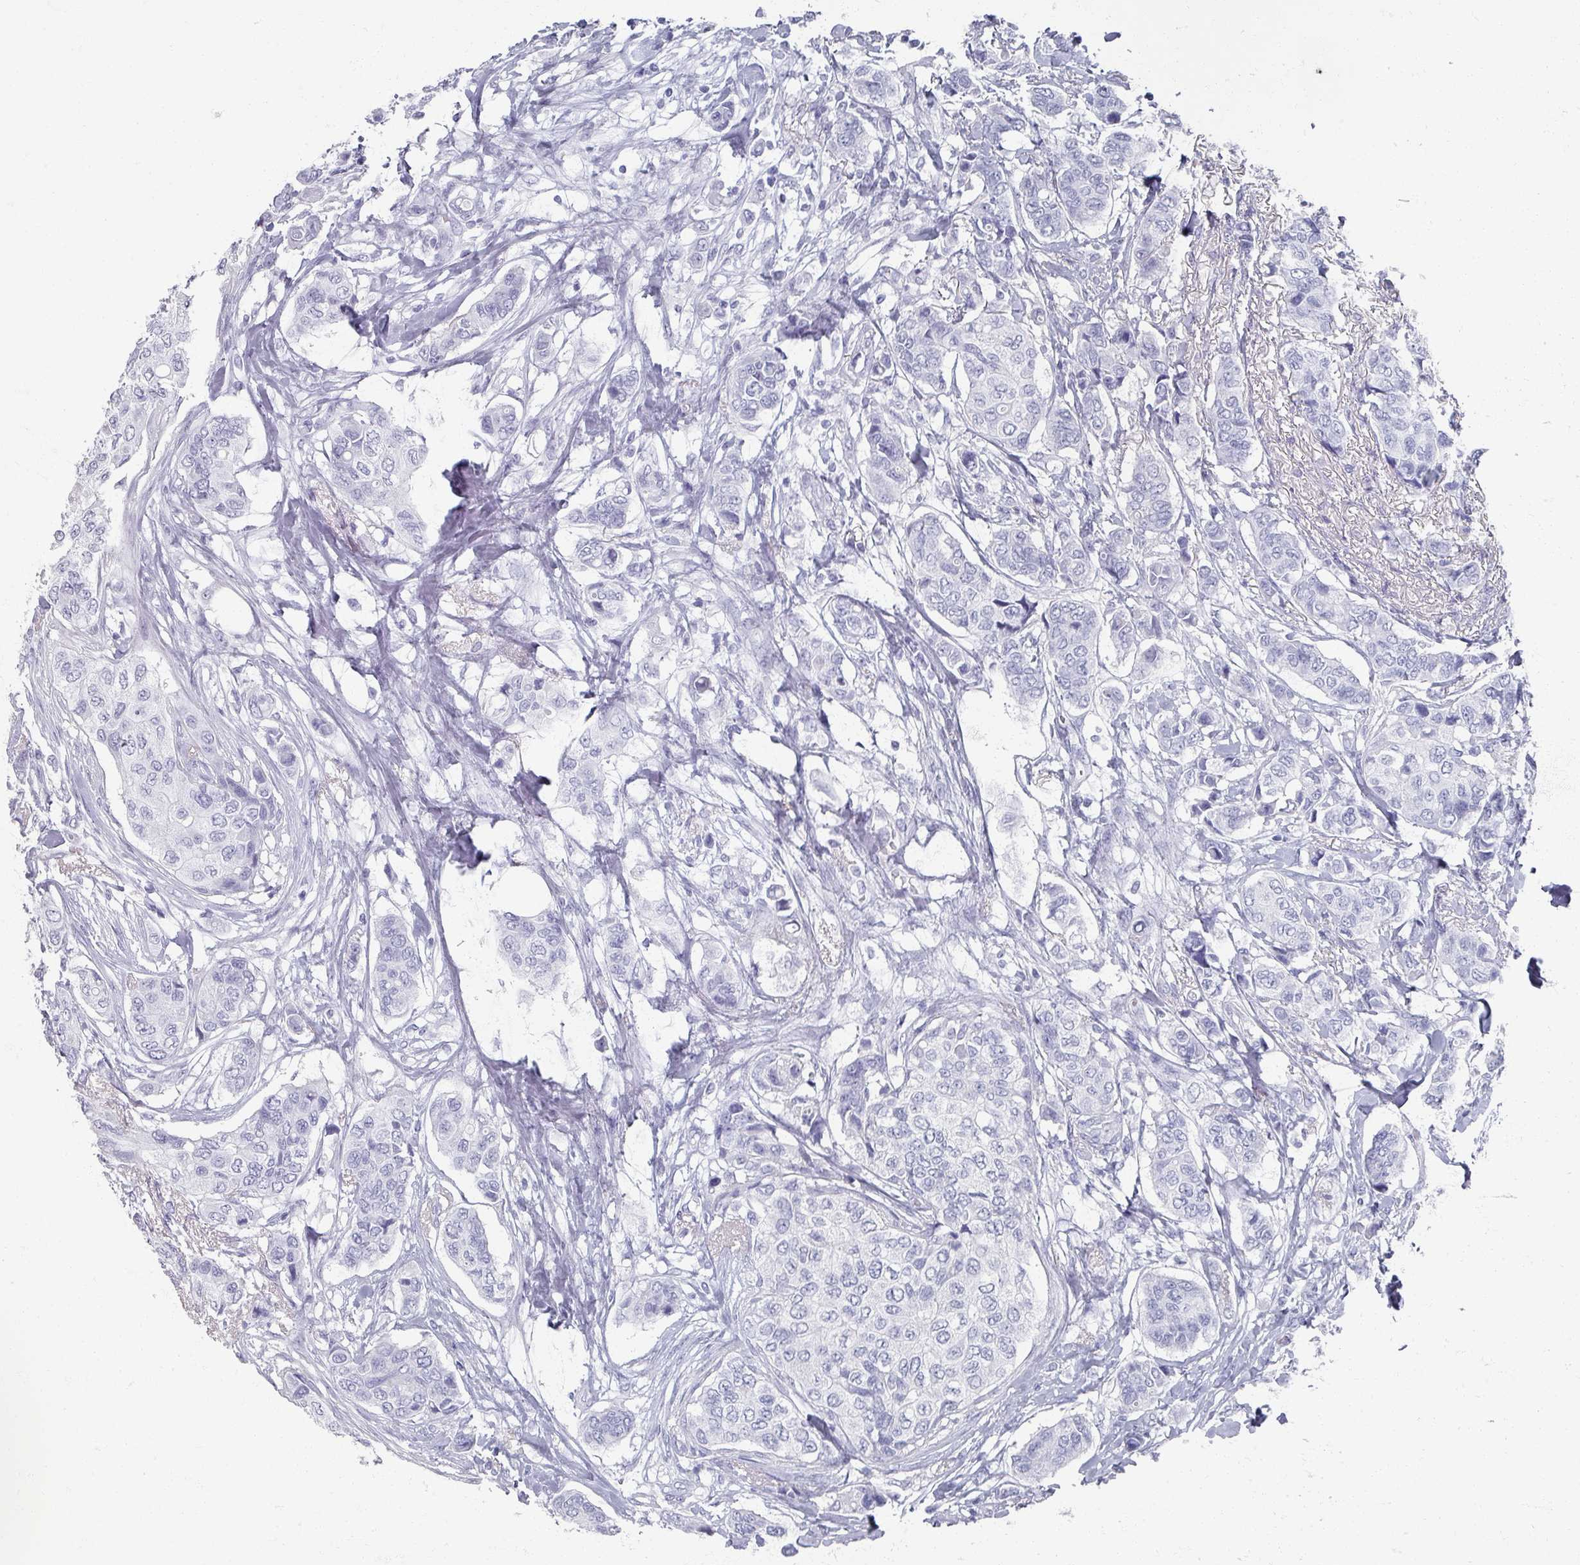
{"staining": {"intensity": "negative", "quantity": "none", "location": "none"}, "tissue": "breast cancer", "cell_type": "Tumor cells", "image_type": "cancer", "snomed": [{"axis": "morphology", "description": "Lobular carcinoma"}, {"axis": "topography", "description": "Breast"}], "caption": "This is an immunohistochemistry (IHC) image of human breast lobular carcinoma. There is no positivity in tumor cells.", "gene": "OMG", "patient": {"sex": "female", "age": 51}}